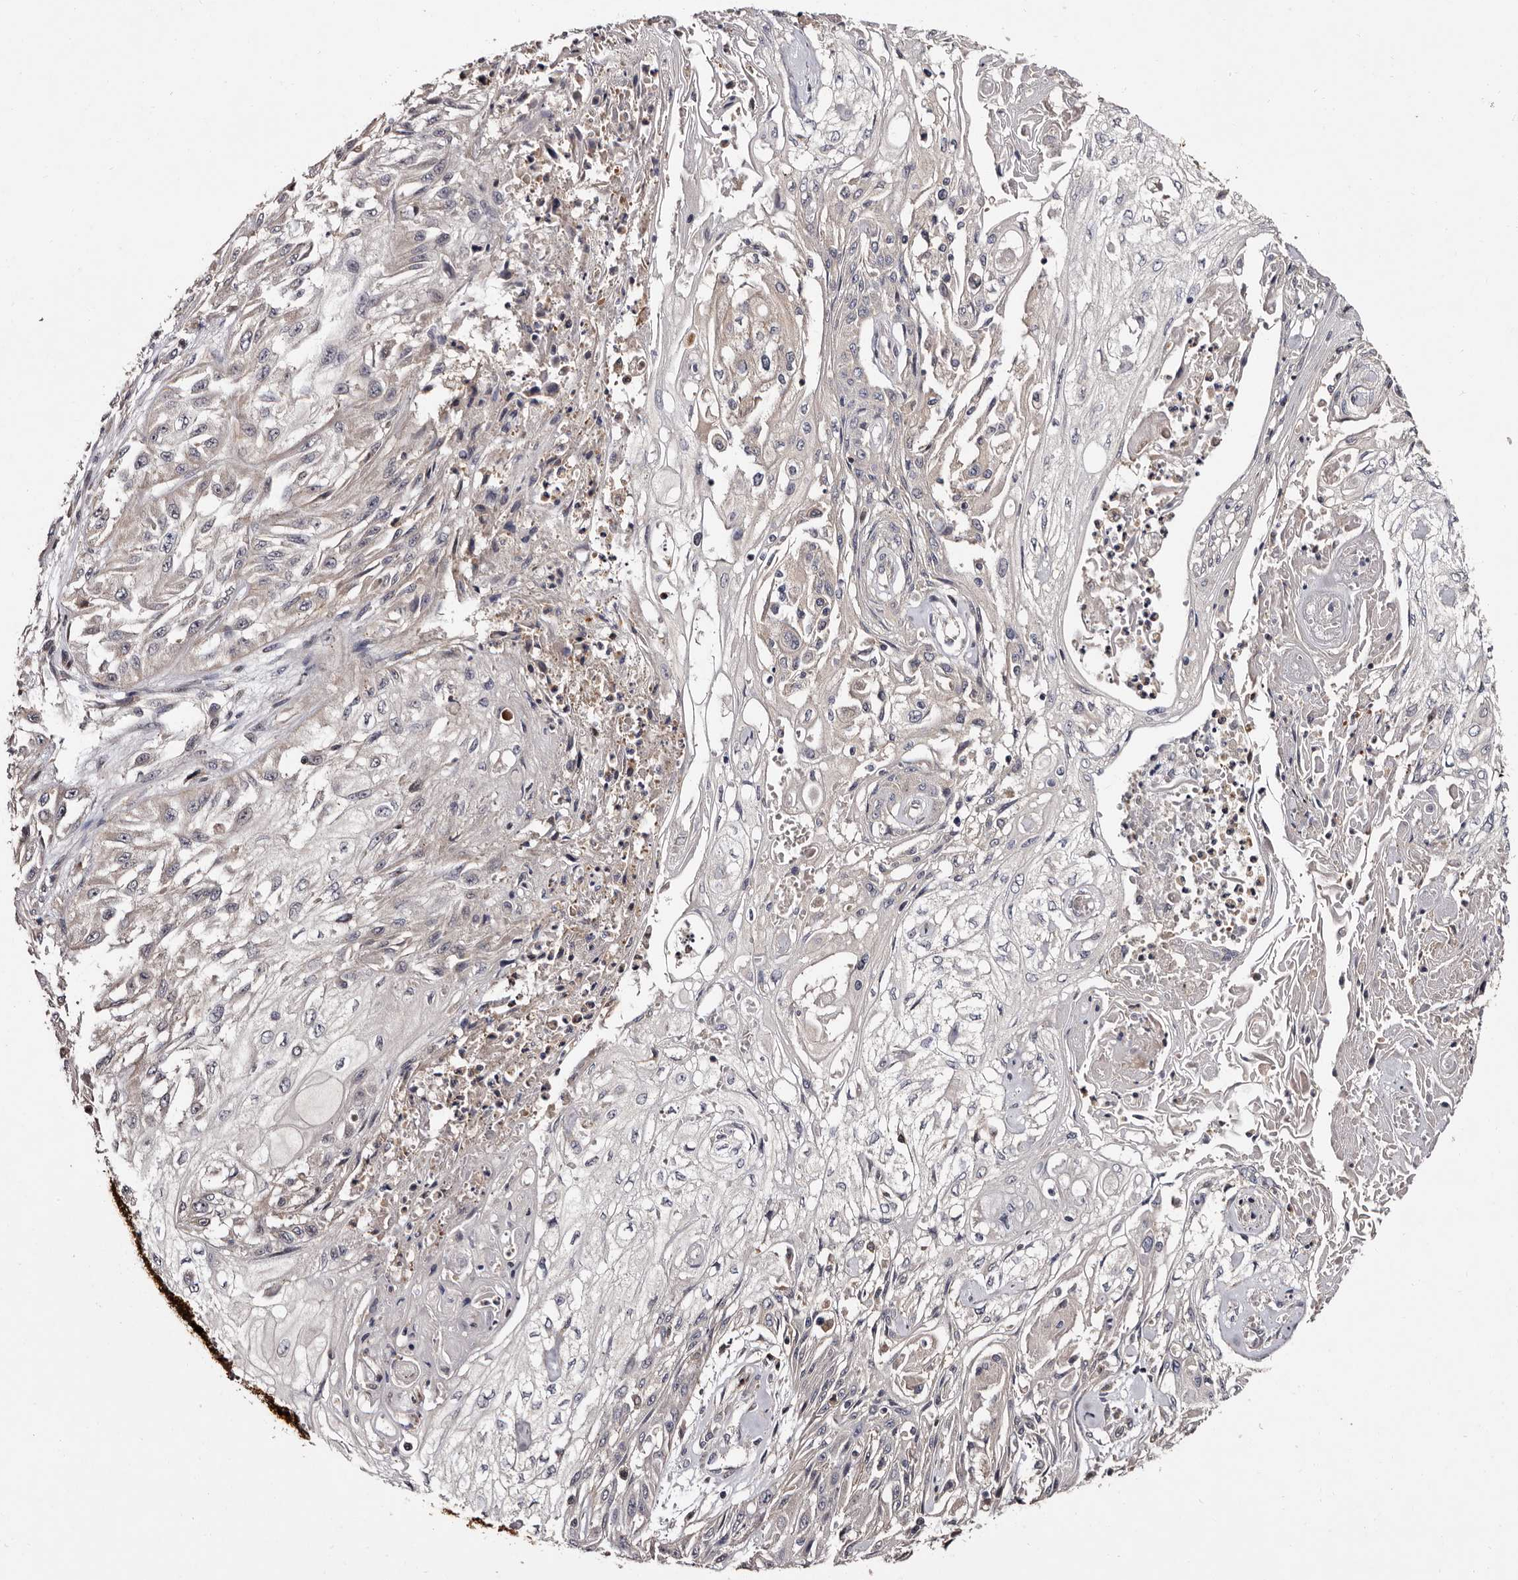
{"staining": {"intensity": "negative", "quantity": "none", "location": "none"}, "tissue": "skin cancer", "cell_type": "Tumor cells", "image_type": "cancer", "snomed": [{"axis": "morphology", "description": "Squamous cell carcinoma, NOS"}, {"axis": "morphology", "description": "Squamous cell carcinoma, metastatic, NOS"}, {"axis": "topography", "description": "Skin"}, {"axis": "topography", "description": "Lymph node"}], "caption": "Human skin cancer (squamous cell carcinoma) stained for a protein using immunohistochemistry (IHC) shows no expression in tumor cells.", "gene": "DNPH1", "patient": {"sex": "male", "age": 75}}